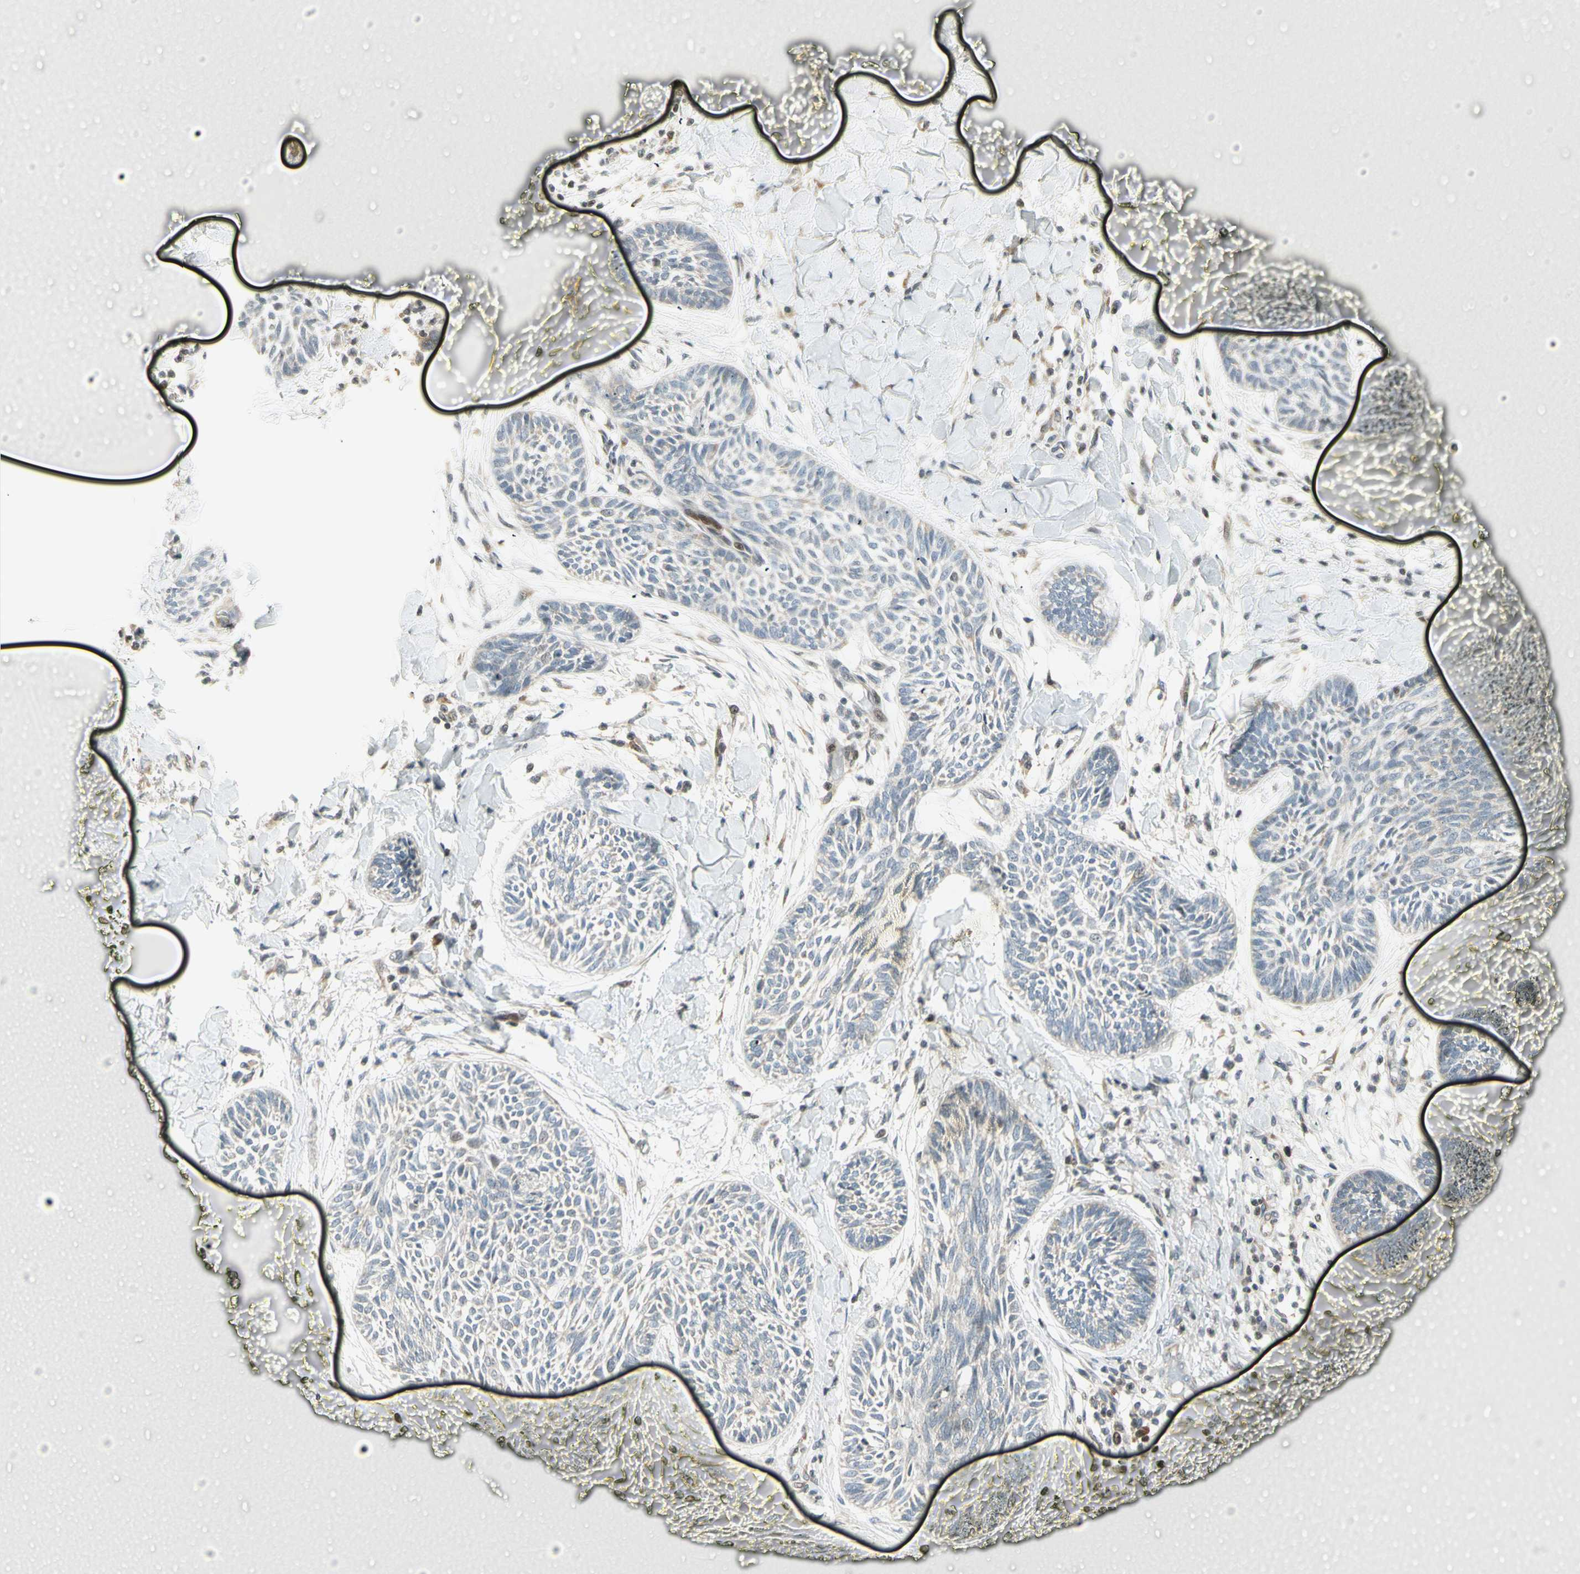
{"staining": {"intensity": "negative", "quantity": "none", "location": "none"}, "tissue": "skin cancer", "cell_type": "Tumor cells", "image_type": "cancer", "snomed": [{"axis": "morphology", "description": "Papilloma, NOS"}, {"axis": "morphology", "description": "Basal cell carcinoma"}, {"axis": "topography", "description": "Skin"}], "caption": "Immunohistochemical staining of skin cancer (papilloma) shows no significant staining in tumor cells.", "gene": "TPT1", "patient": {"sex": "male", "age": 87}}